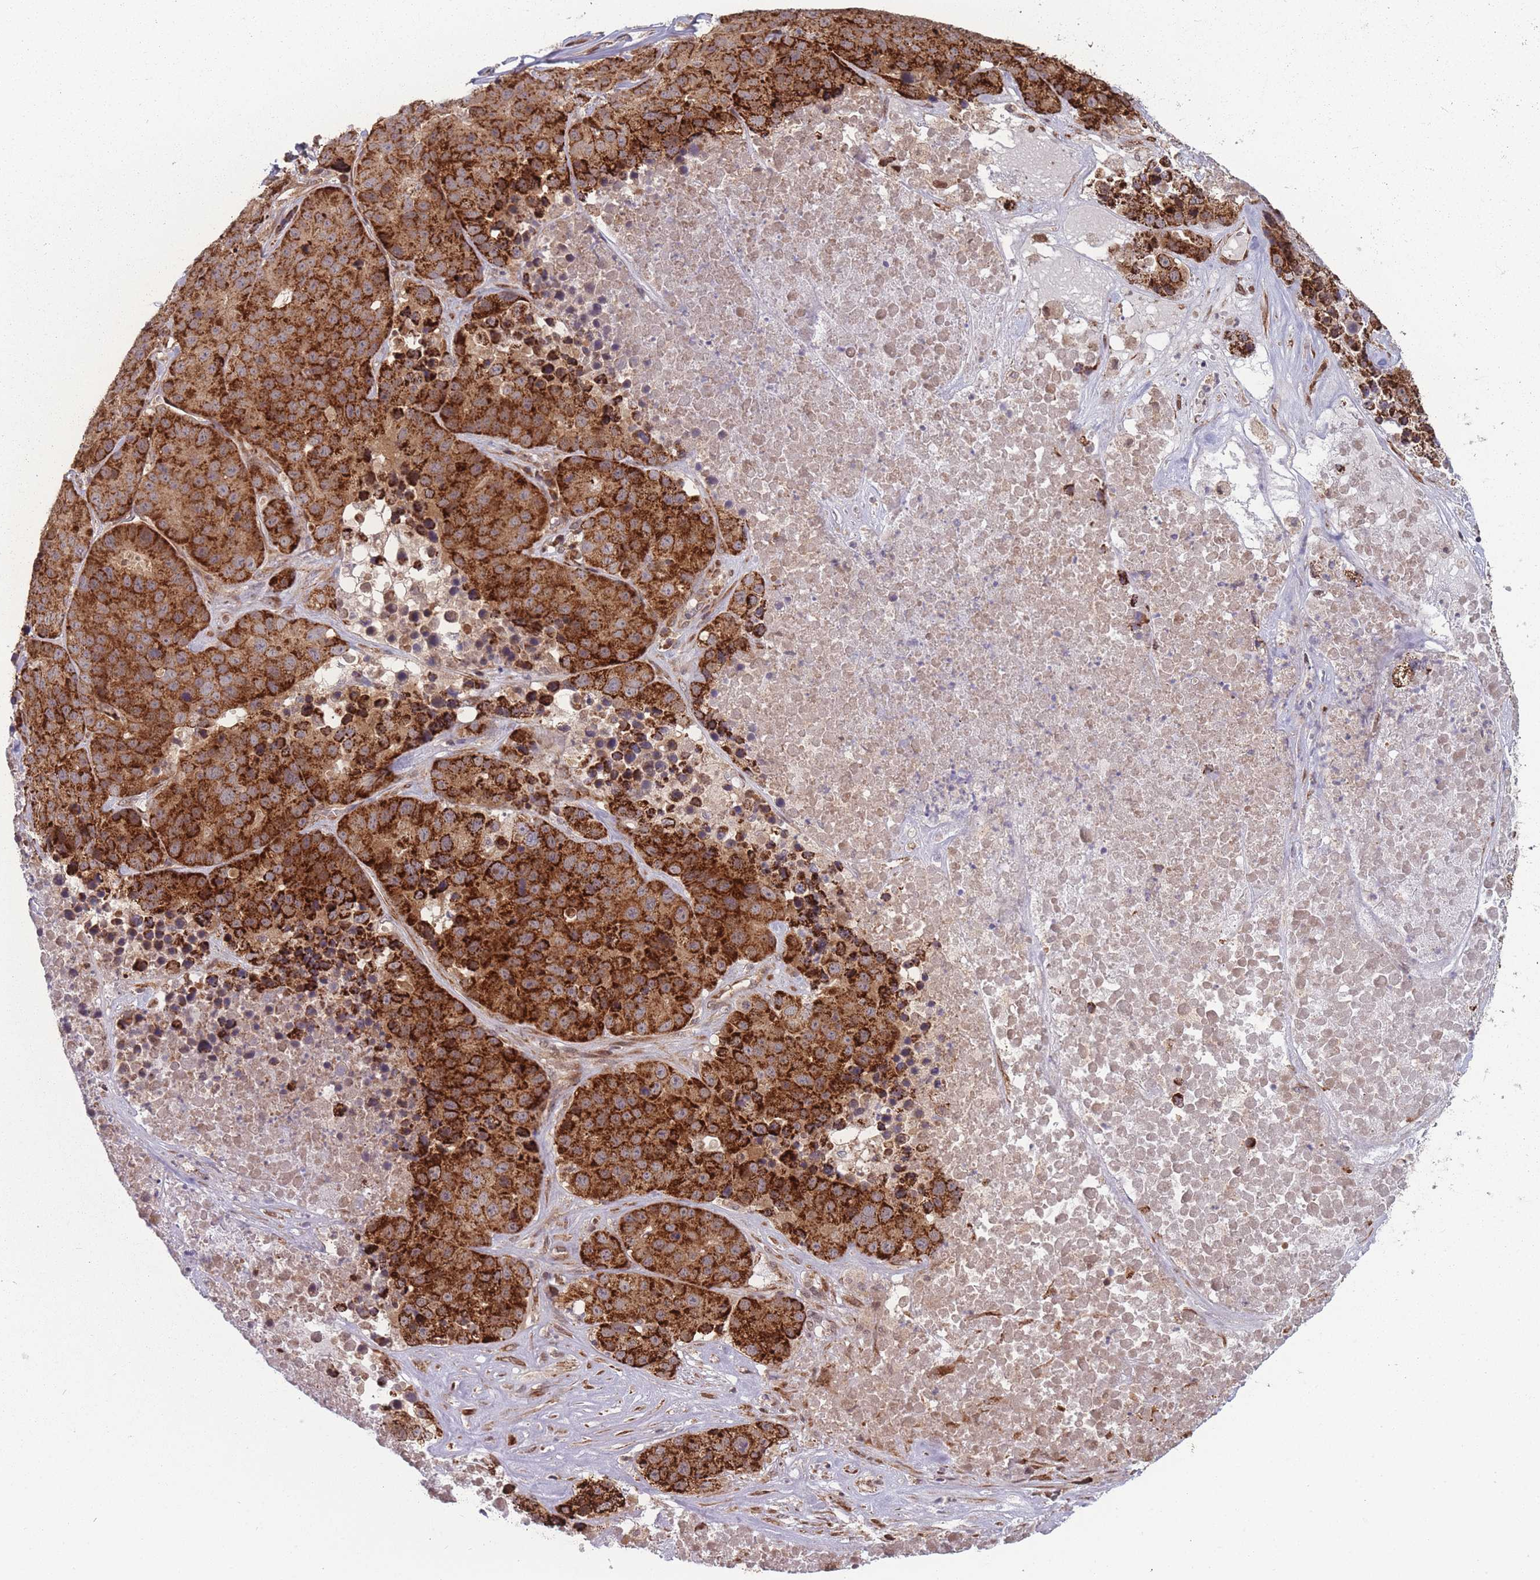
{"staining": {"intensity": "strong", "quantity": ">75%", "location": "cytoplasmic/membranous"}, "tissue": "stomach cancer", "cell_type": "Tumor cells", "image_type": "cancer", "snomed": [{"axis": "morphology", "description": "Adenocarcinoma, NOS"}, {"axis": "topography", "description": "Stomach"}], "caption": "Immunohistochemical staining of stomach adenocarcinoma demonstrates strong cytoplasmic/membranous protein expression in approximately >75% of tumor cells. (DAB (3,3'-diaminobenzidine) IHC, brown staining for protein, blue staining for nuclei).", "gene": "RPS18", "patient": {"sex": "male", "age": 71}}